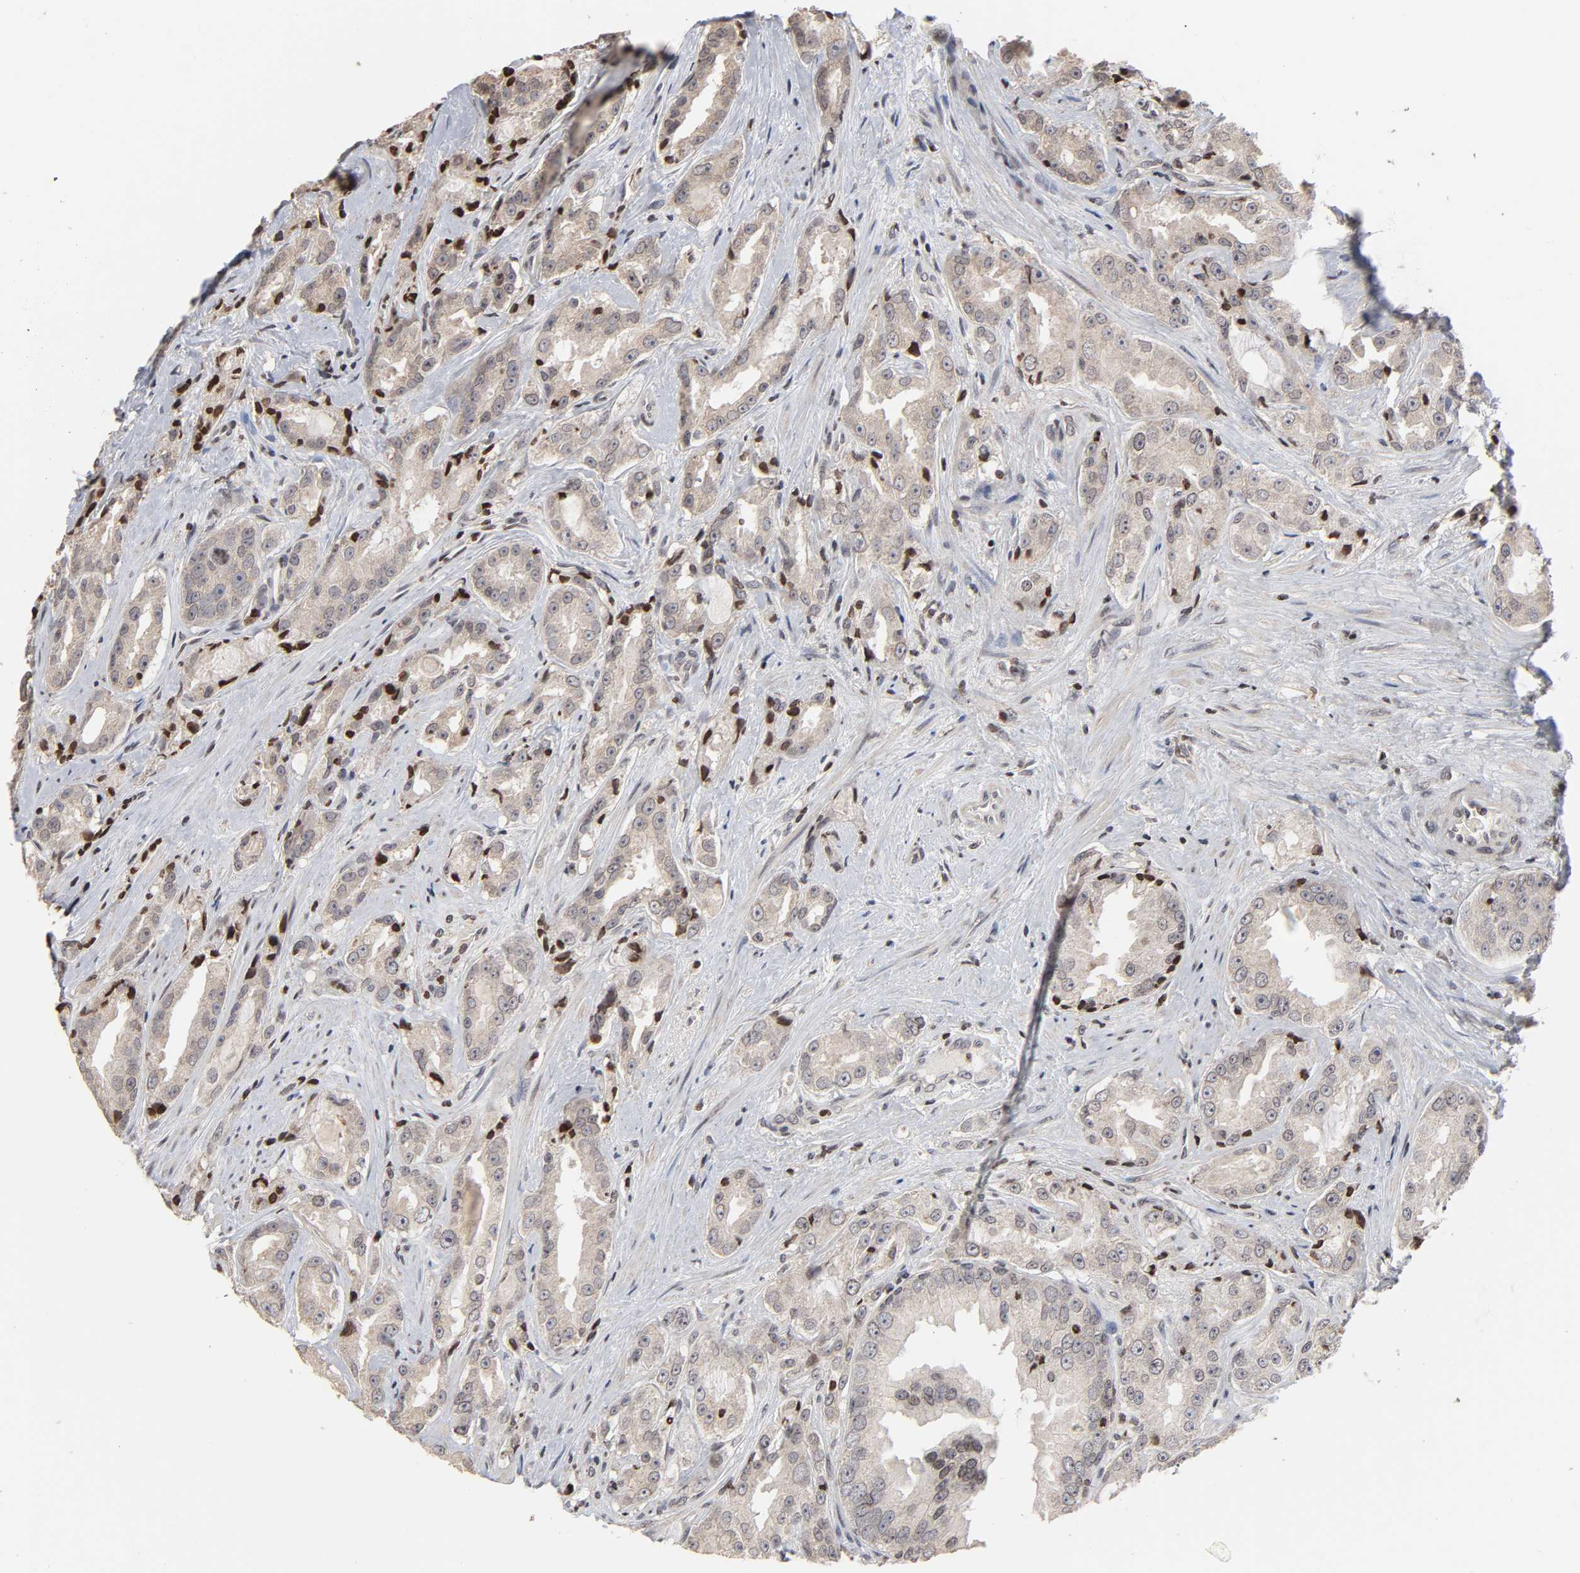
{"staining": {"intensity": "moderate", "quantity": "<25%", "location": "nuclear"}, "tissue": "prostate cancer", "cell_type": "Tumor cells", "image_type": "cancer", "snomed": [{"axis": "morphology", "description": "Adenocarcinoma, High grade"}, {"axis": "topography", "description": "Prostate"}], "caption": "A brown stain labels moderate nuclear positivity of a protein in prostate cancer tumor cells. The staining was performed using DAB to visualize the protein expression in brown, while the nuclei were stained in blue with hematoxylin (Magnification: 20x).", "gene": "ZNF473", "patient": {"sex": "male", "age": 73}}